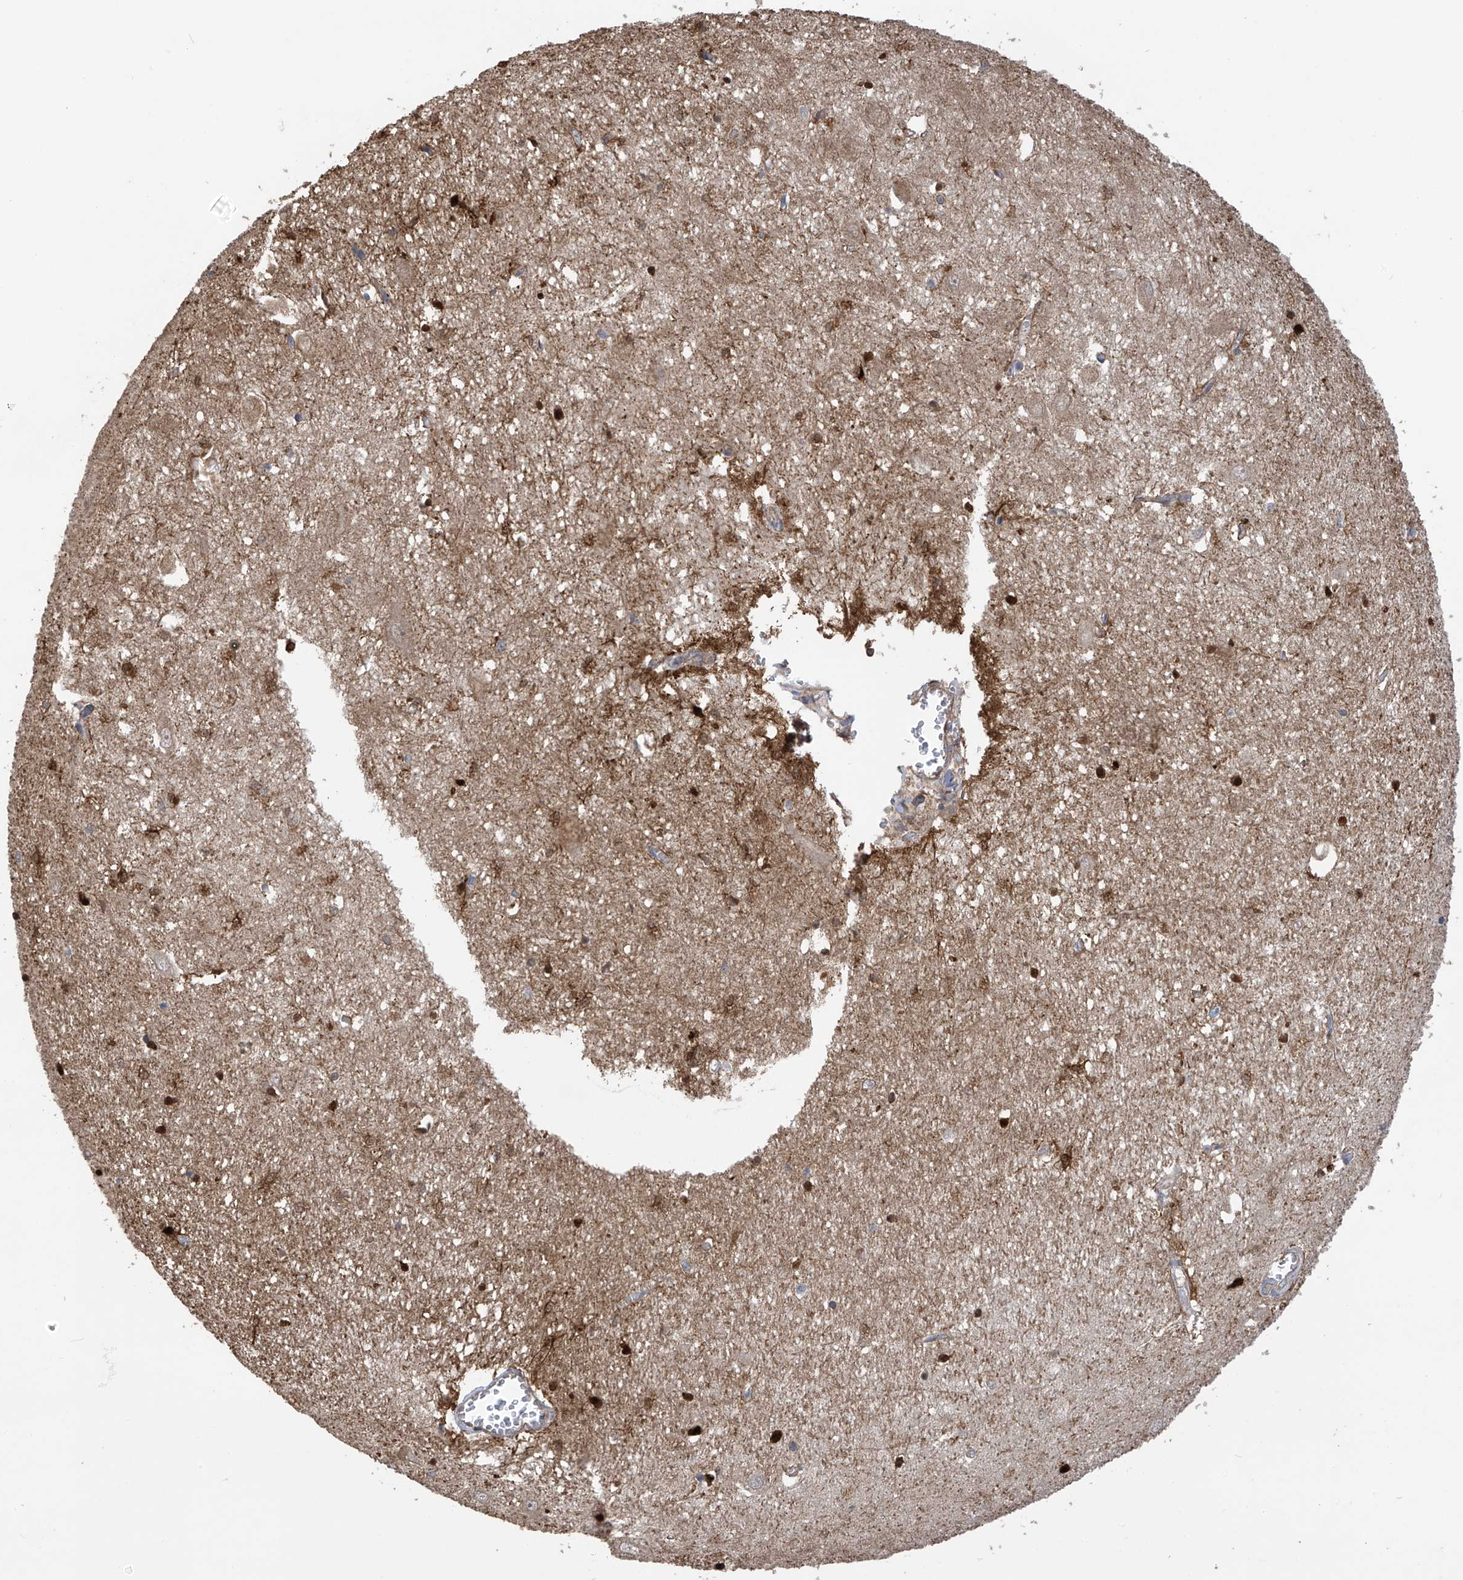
{"staining": {"intensity": "moderate", "quantity": "25%-75%", "location": "cytoplasmic/membranous"}, "tissue": "hippocampus", "cell_type": "Glial cells", "image_type": "normal", "snomed": [{"axis": "morphology", "description": "Normal tissue, NOS"}, {"axis": "topography", "description": "Hippocampus"}], "caption": "A brown stain labels moderate cytoplasmic/membranous expression of a protein in glial cells of benign hippocampus.", "gene": "PHACTR4", "patient": {"sex": "female", "age": 64}}